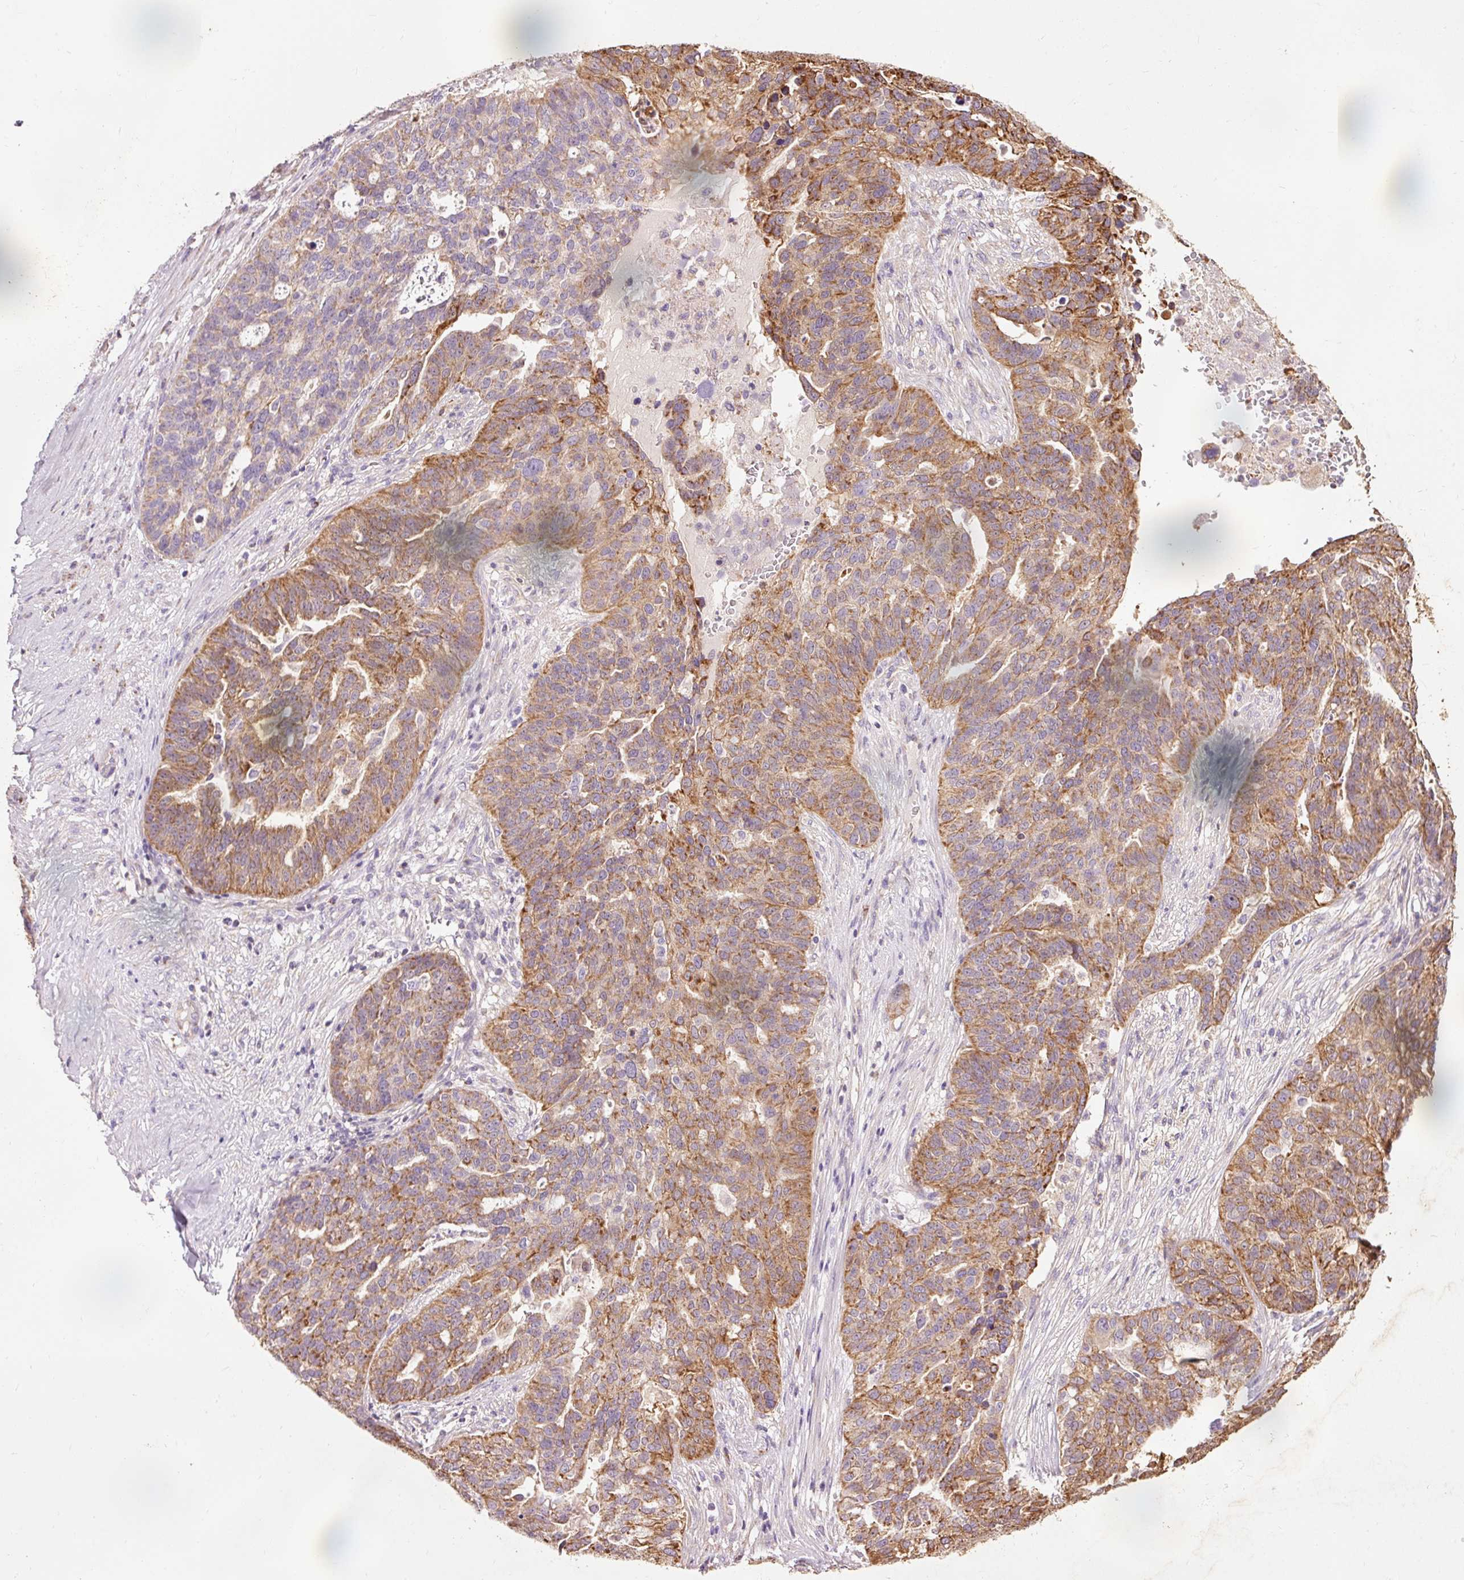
{"staining": {"intensity": "moderate", "quantity": ">75%", "location": "cytoplasmic/membranous"}, "tissue": "ovarian cancer", "cell_type": "Tumor cells", "image_type": "cancer", "snomed": [{"axis": "morphology", "description": "Cystadenocarcinoma, serous, NOS"}, {"axis": "topography", "description": "Ovary"}], "caption": "Serous cystadenocarcinoma (ovarian) stained with immunohistochemistry (IHC) displays moderate cytoplasmic/membranous expression in approximately >75% of tumor cells. (DAB IHC with brightfield microscopy, high magnification).", "gene": "PRDX5", "patient": {"sex": "female", "age": 59}}